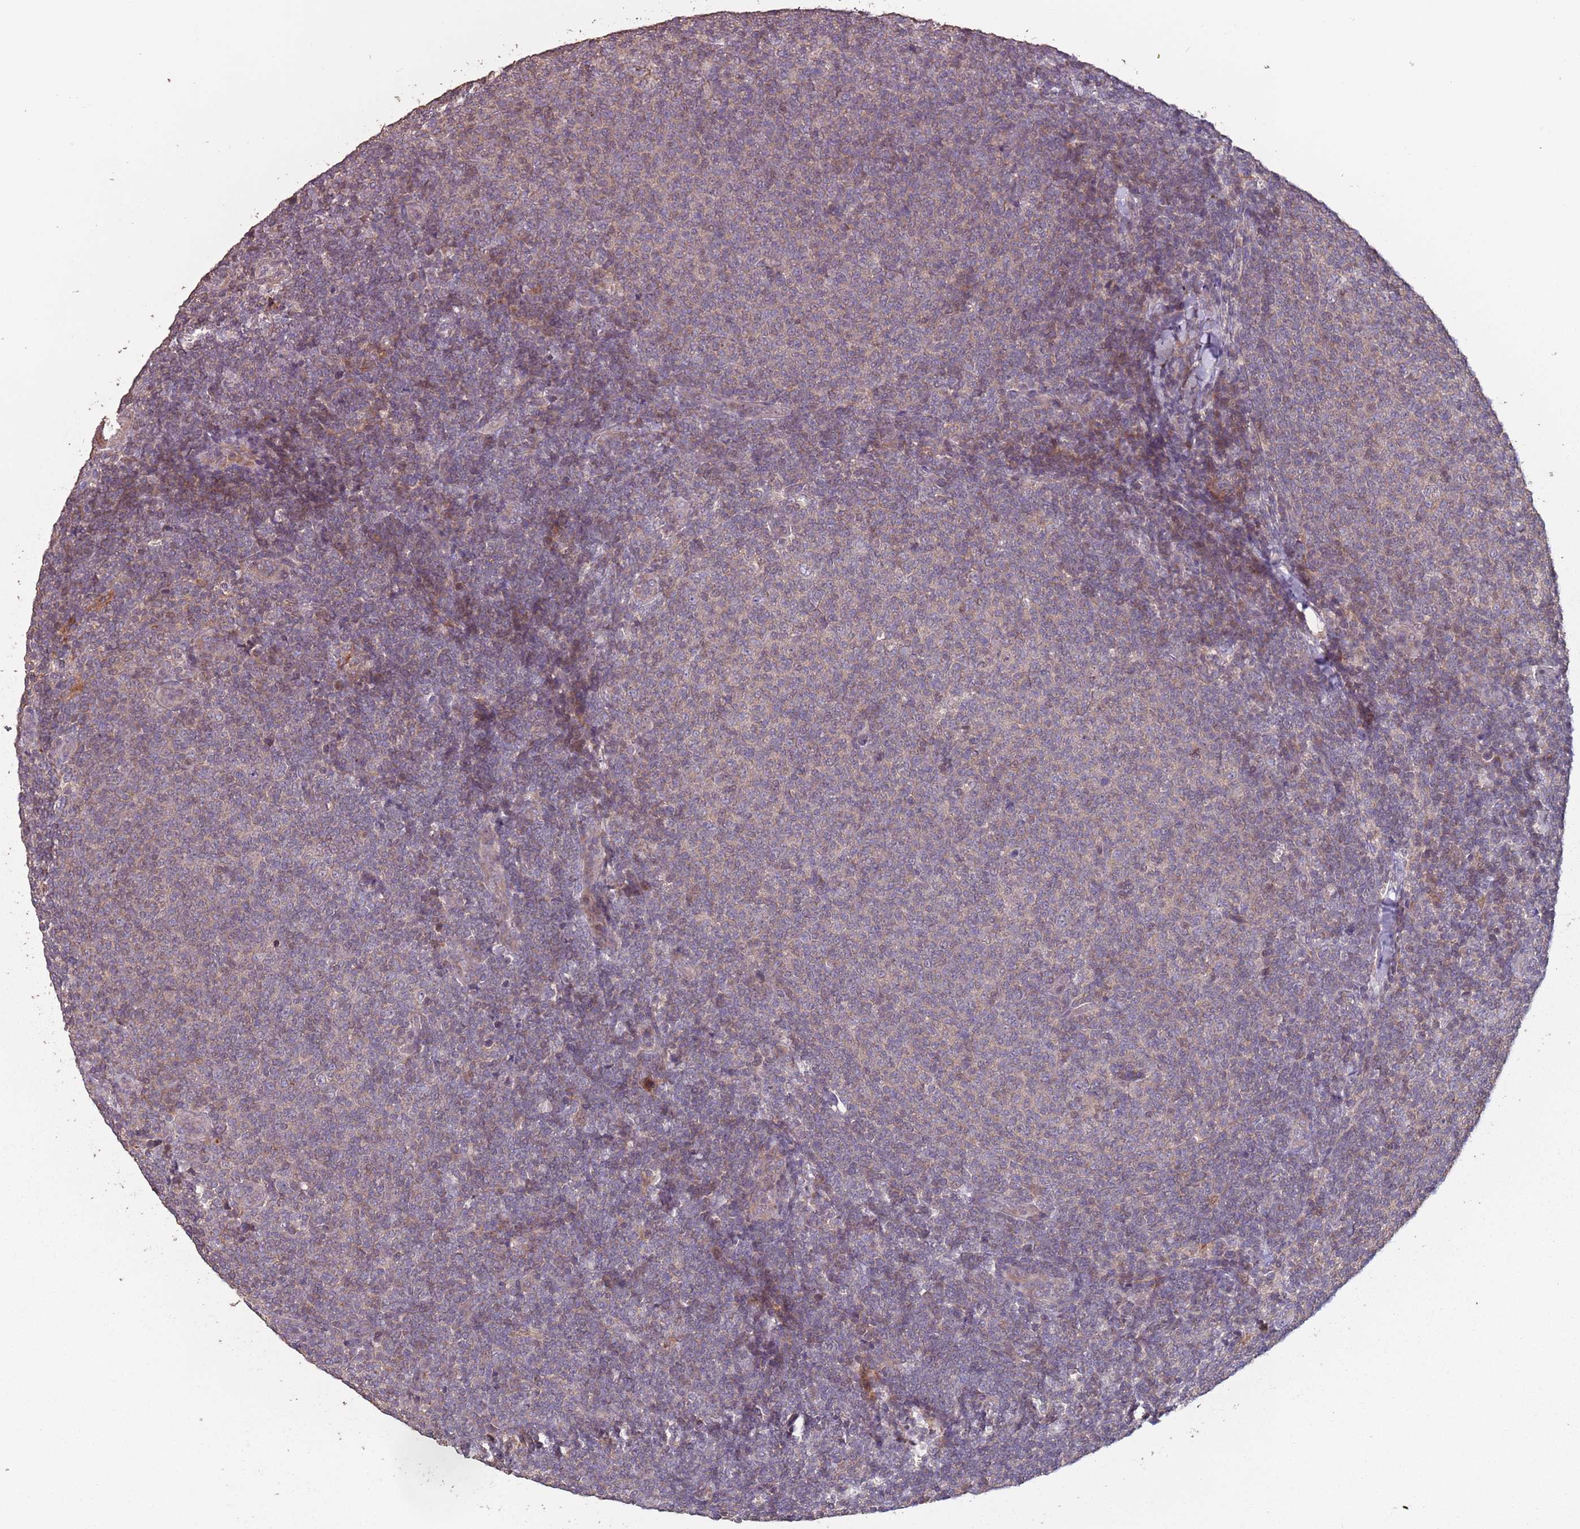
{"staining": {"intensity": "weak", "quantity": "25%-75%", "location": "cytoplasmic/membranous"}, "tissue": "lymphoma", "cell_type": "Tumor cells", "image_type": "cancer", "snomed": [{"axis": "morphology", "description": "Malignant lymphoma, non-Hodgkin's type, Low grade"}, {"axis": "topography", "description": "Lymph node"}], "caption": "An IHC micrograph of tumor tissue is shown. Protein staining in brown highlights weak cytoplasmic/membranous positivity in lymphoma within tumor cells.", "gene": "MBD3L1", "patient": {"sex": "male", "age": 66}}